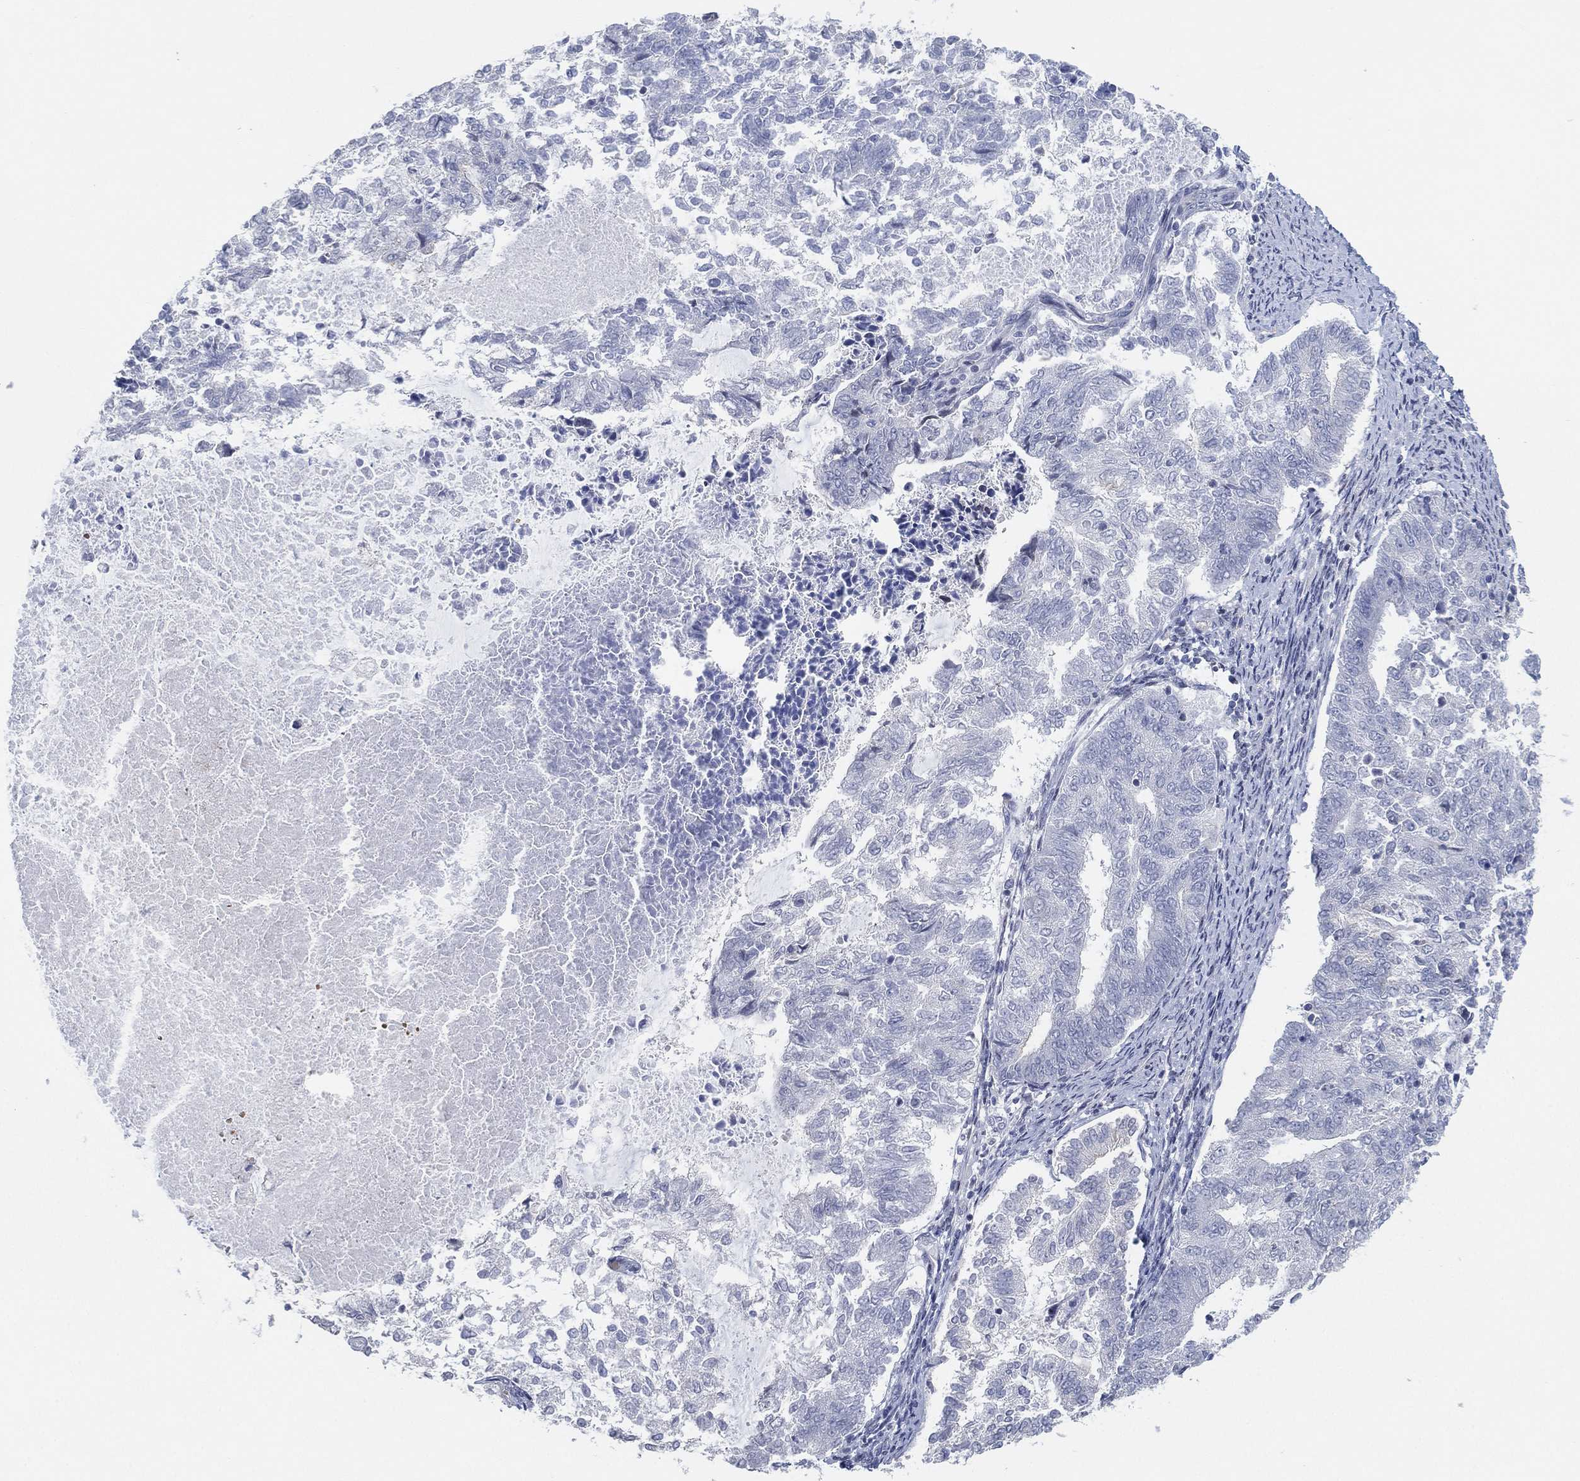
{"staining": {"intensity": "negative", "quantity": "none", "location": "none"}, "tissue": "endometrial cancer", "cell_type": "Tumor cells", "image_type": "cancer", "snomed": [{"axis": "morphology", "description": "Adenocarcinoma, NOS"}, {"axis": "topography", "description": "Endometrium"}], "caption": "Immunohistochemistry of endometrial adenocarcinoma exhibits no expression in tumor cells.", "gene": "CFTR", "patient": {"sex": "female", "age": 65}}